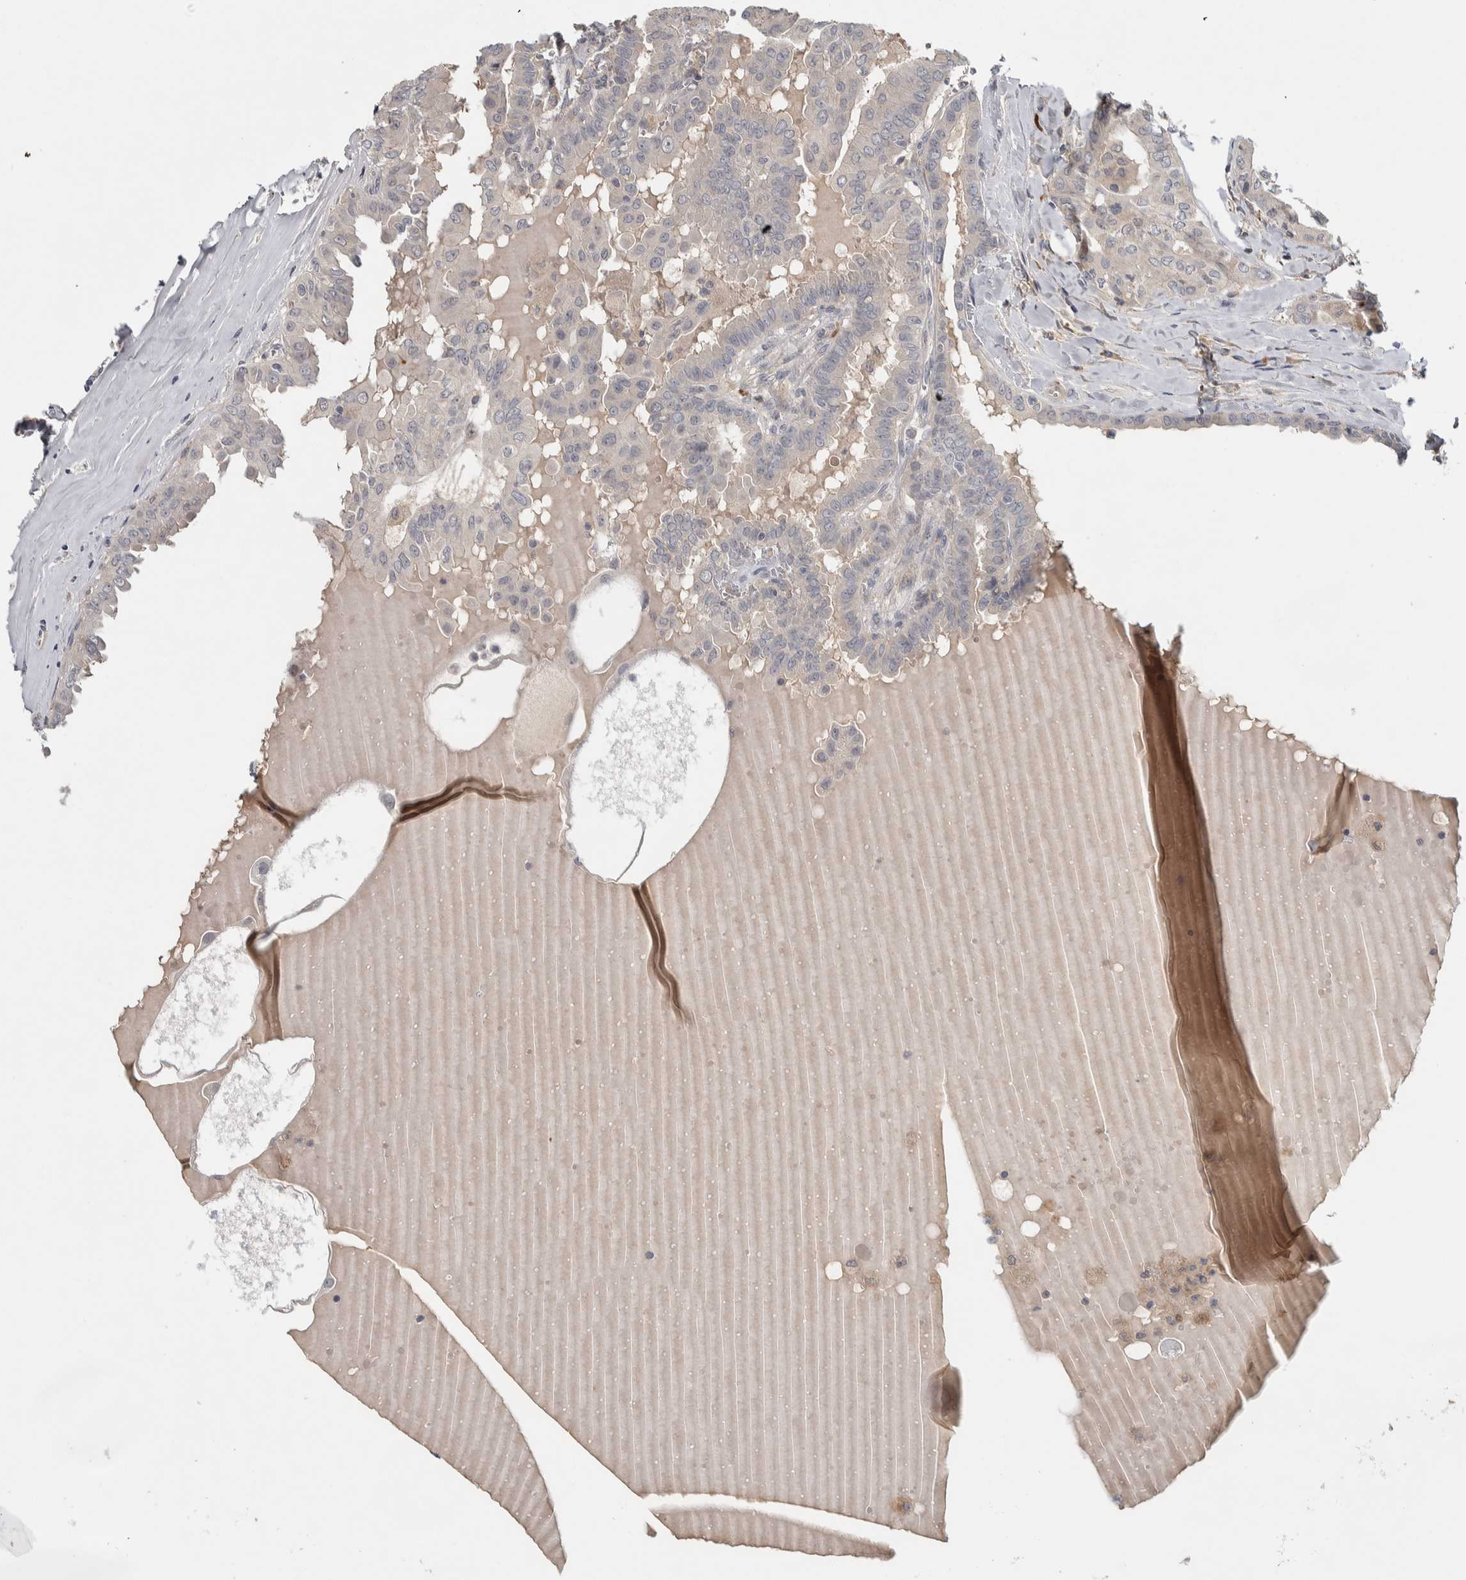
{"staining": {"intensity": "negative", "quantity": "none", "location": "none"}, "tissue": "thyroid cancer", "cell_type": "Tumor cells", "image_type": "cancer", "snomed": [{"axis": "morphology", "description": "Papillary adenocarcinoma, NOS"}, {"axis": "topography", "description": "Thyroid gland"}], "caption": "IHC photomicrograph of human thyroid cancer stained for a protein (brown), which reveals no positivity in tumor cells.", "gene": "ADPRM", "patient": {"sex": "male", "age": 33}}